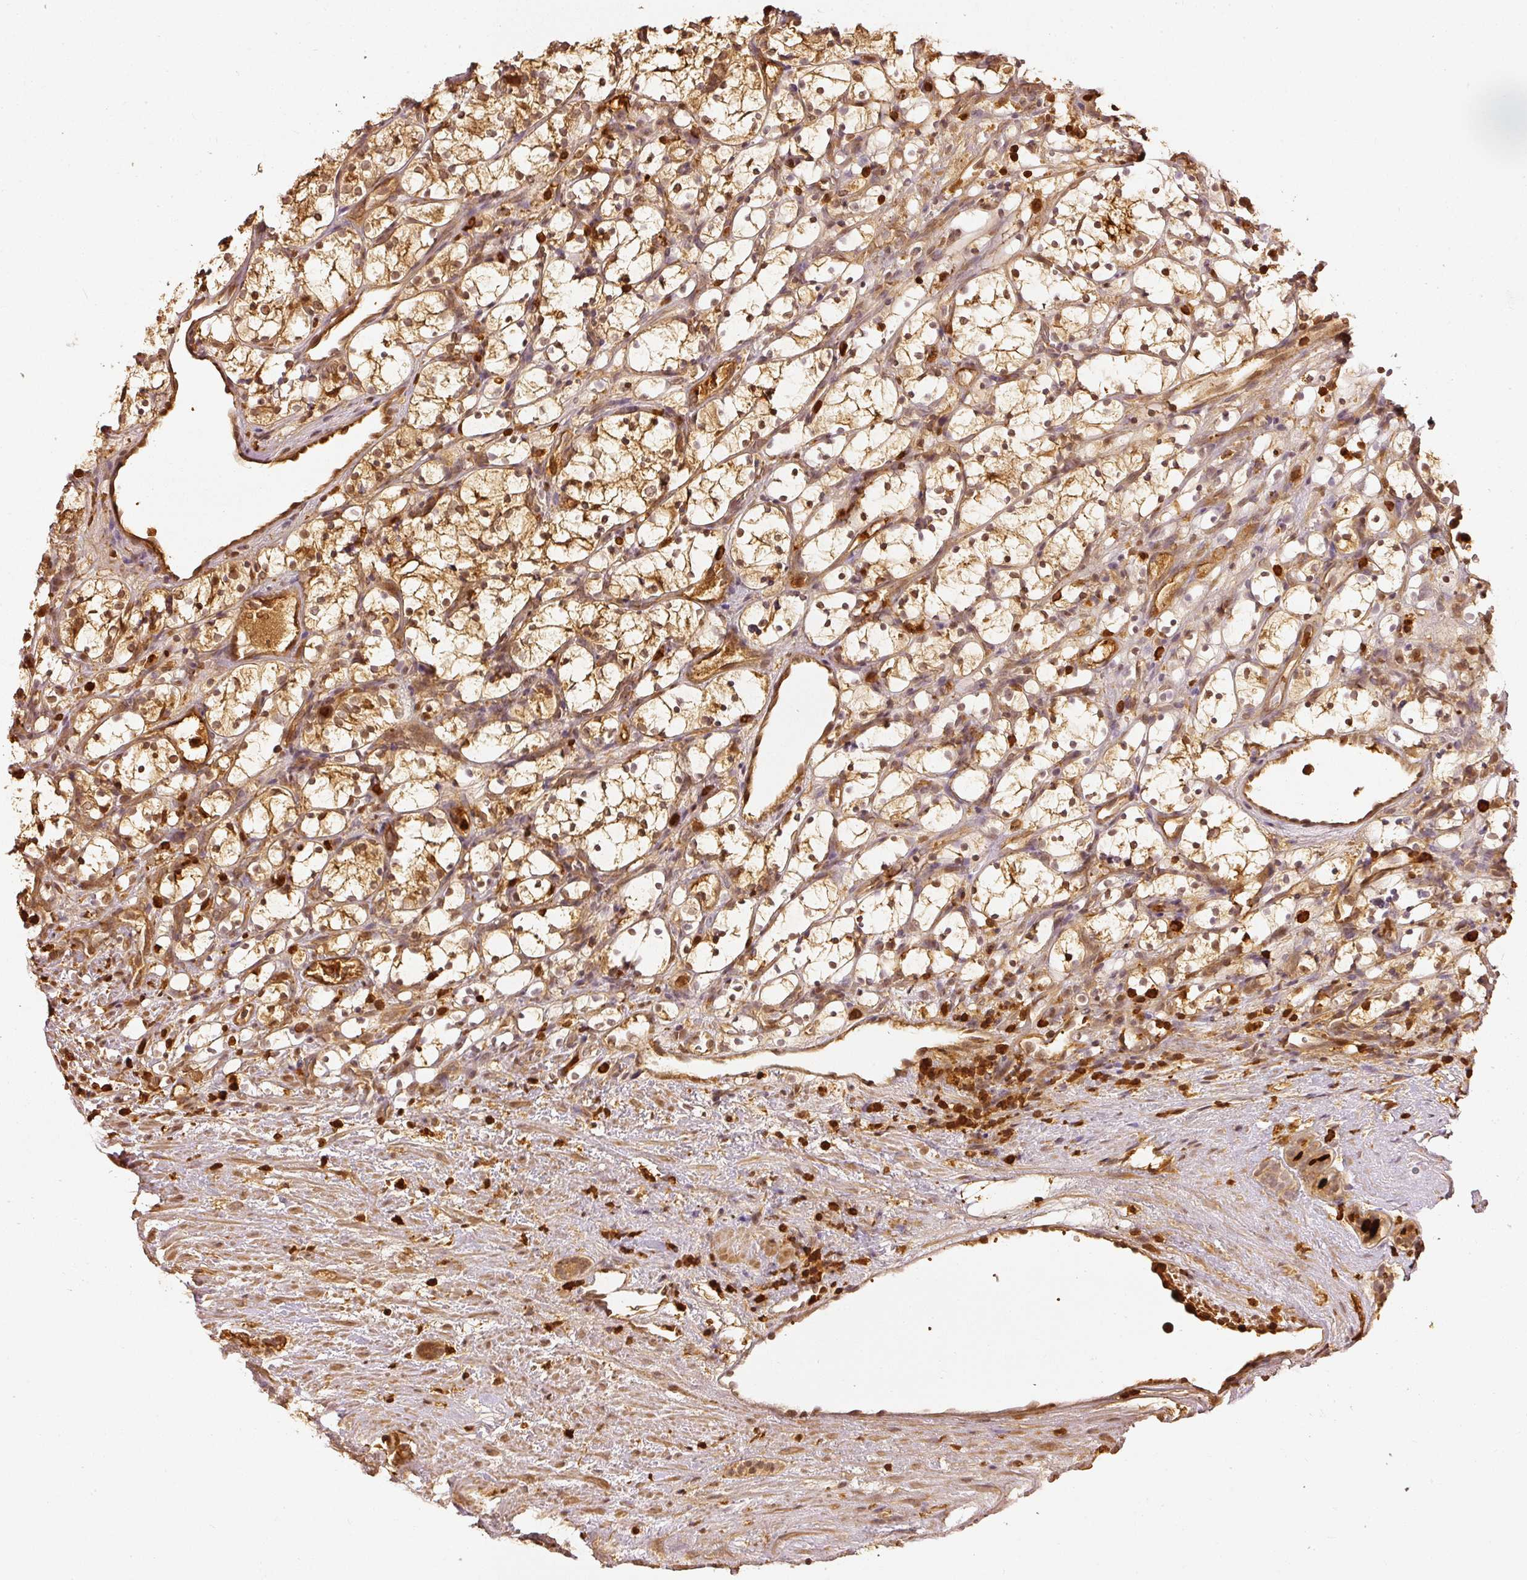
{"staining": {"intensity": "moderate", "quantity": ">75%", "location": "cytoplasmic/membranous,nuclear"}, "tissue": "renal cancer", "cell_type": "Tumor cells", "image_type": "cancer", "snomed": [{"axis": "morphology", "description": "Adenocarcinoma, NOS"}, {"axis": "topography", "description": "Kidney"}], "caption": "Immunohistochemistry of adenocarcinoma (renal) reveals medium levels of moderate cytoplasmic/membranous and nuclear staining in approximately >75% of tumor cells. The staining was performed using DAB to visualize the protein expression in brown, while the nuclei were stained in blue with hematoxylin (Magnification: 20x).", "gene": "PFN1", "patient": {"sex": "female", "age": 69}}